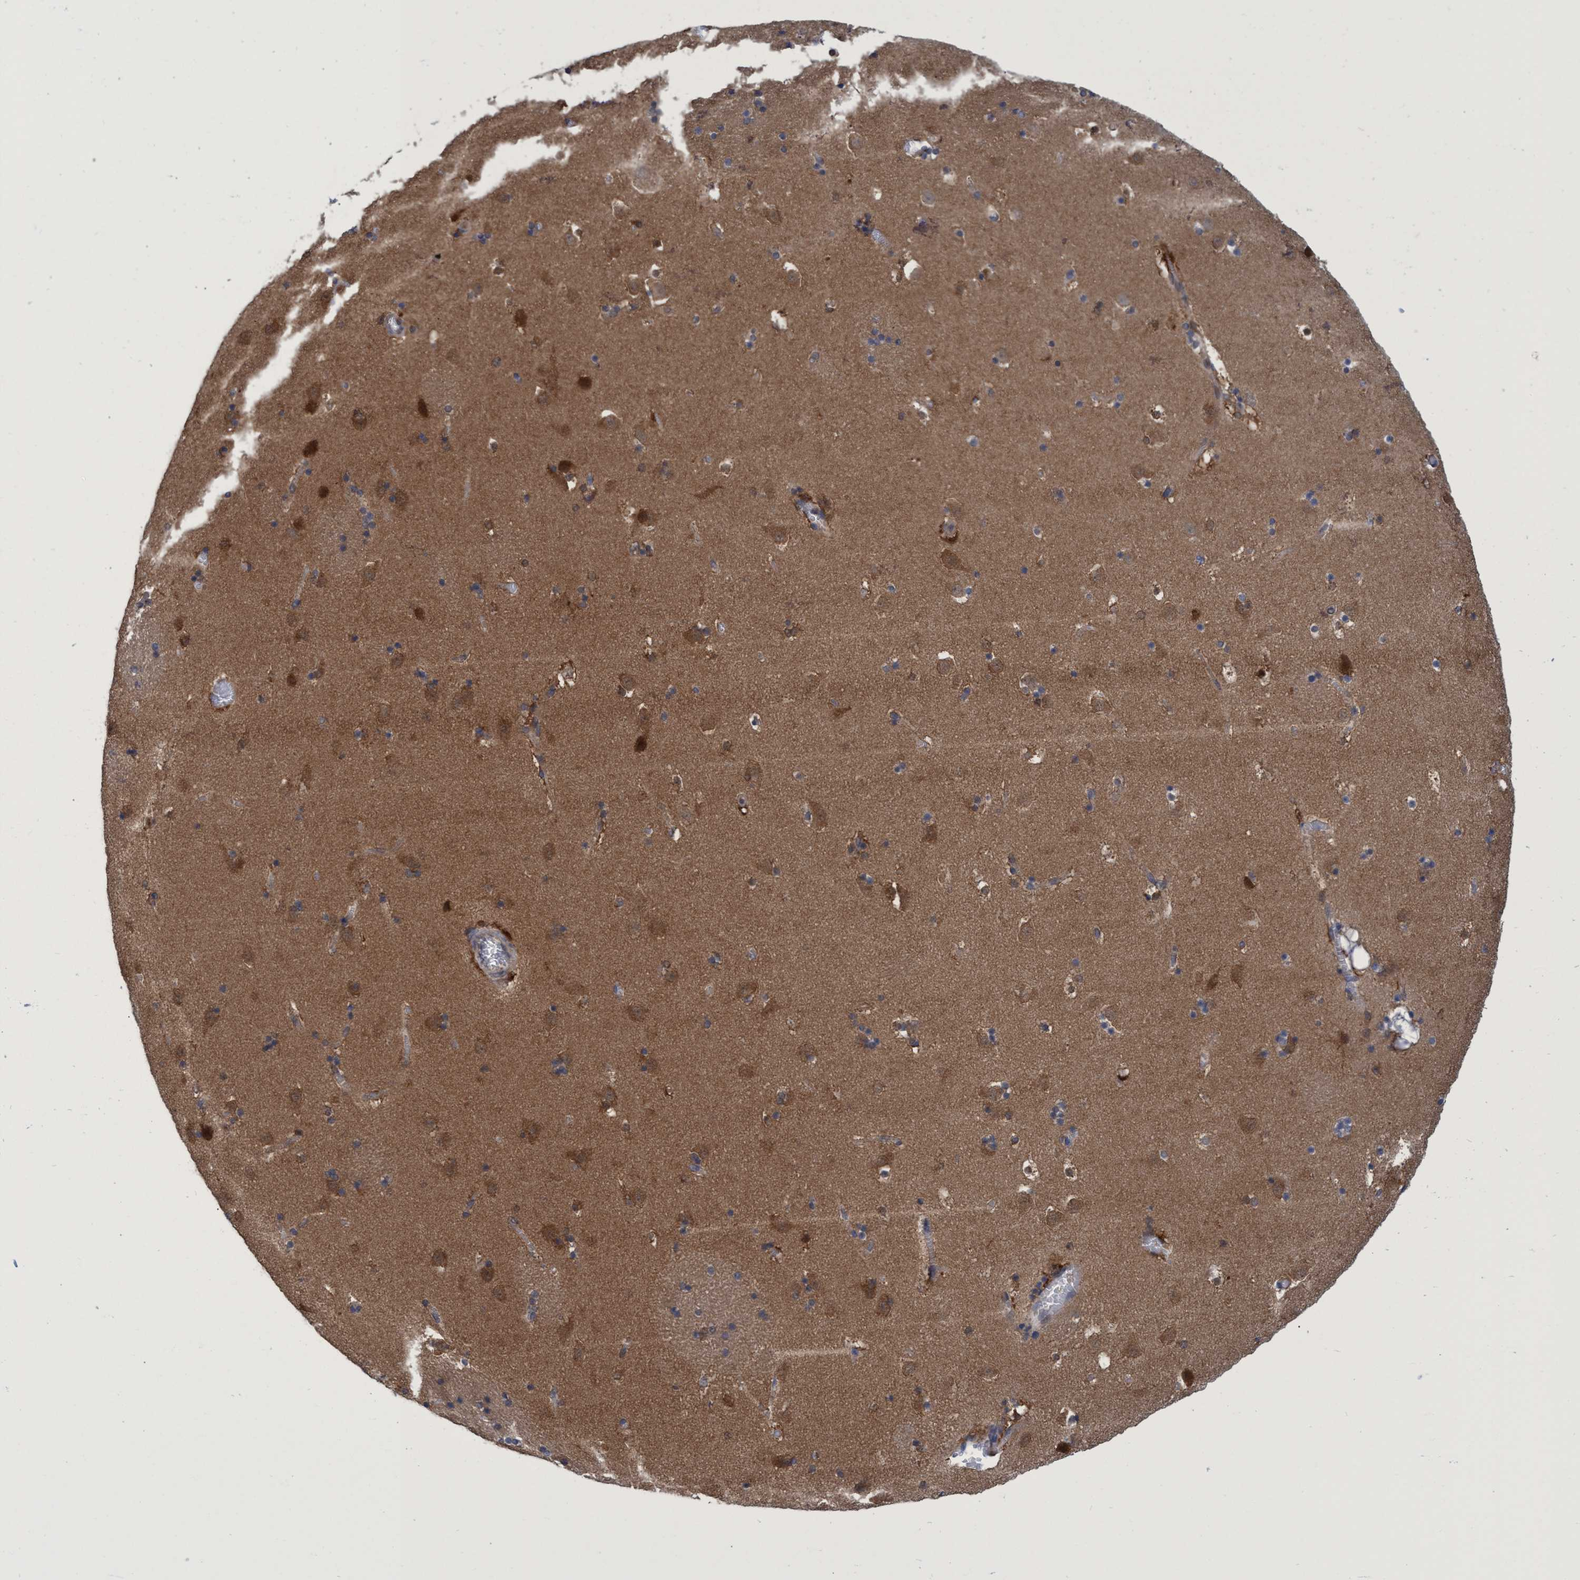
{"staining": {"intensity": "moderate", "quantity": "<25%", "location": "cytoplasmic/membranous"}, "tissue": "caudate", "cell_type": "Glial cells", "image_type": "normal", "snomed": [{"axis": "morphology", "description": "Normal tissue, NOS"}, {"axis": "topography", "description": "Lateral ventricle wall"}], "caption": "High-magnification brightfield microscopy of unremarkable caudate stained with DAB (brown) and counterstained with hematoxylin (blue). glial cells exhibit moderate cytoplasmic/membranous expression is identified in approximately<25% of cells.", "gene": "PNPO", "patient": {"sex": "male", "age": 45}}